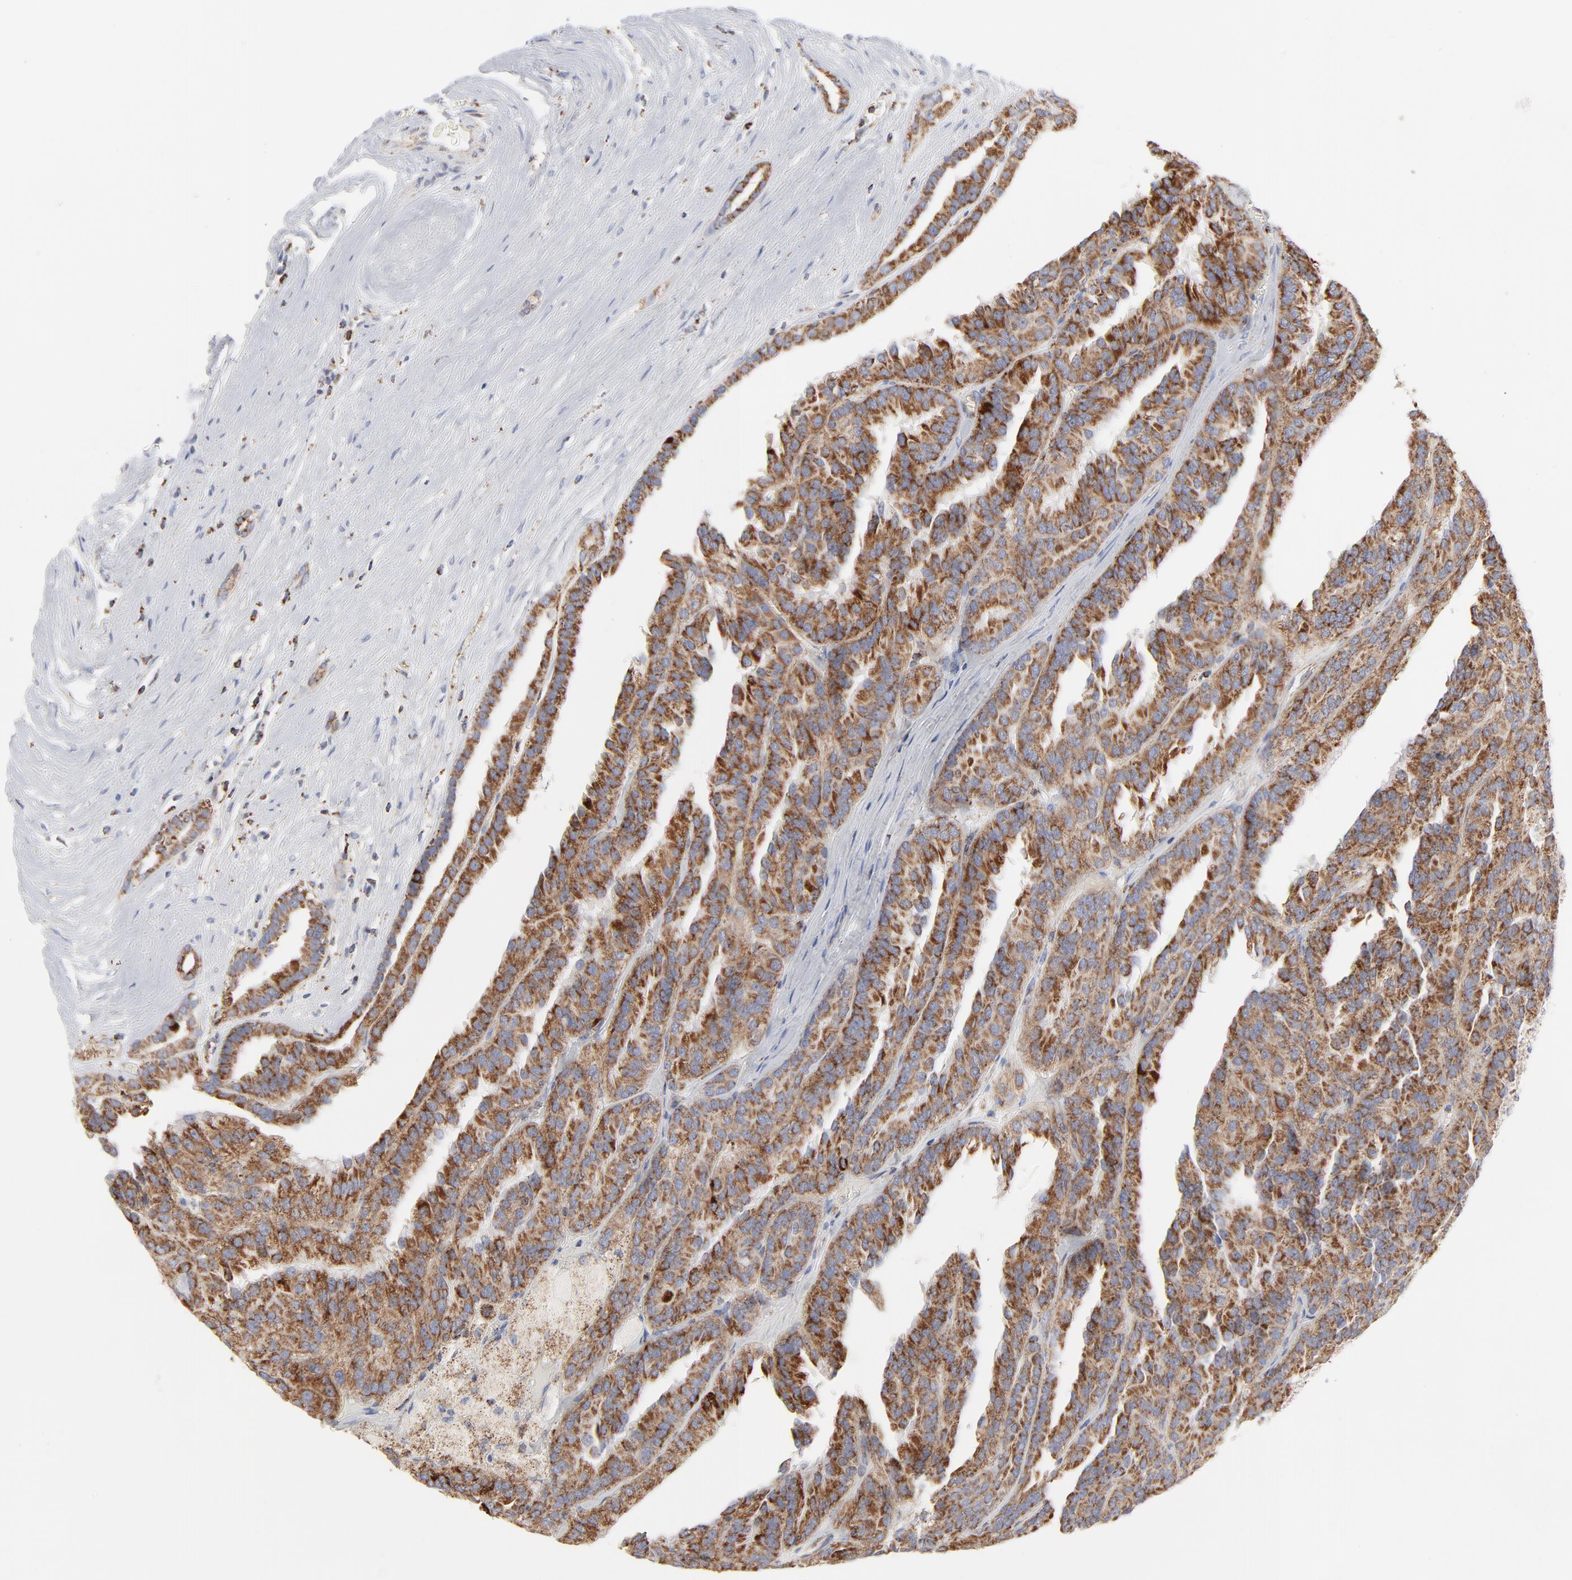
{"staining": {"intensity": "strong", "quantity": ">75%", "location": "cytoplasmic/membranous"}, "tissue": "renal cancer", "cell_type": "Tumor cells", "image_type": "cancer", "snomed": [{"axis": "morphology", "description": "Adenocarcinoma, NOS"}, {"axis": "topography", "description": "Kidney"}], "caption": "Renal adenocarcinoma stained for a protein (brown) exhibits strong cytoplasmic/membranous positive staining in about >75% of tumor cells.", "gene": "ASB3", "patient": {"sex": "male", "age": 46}}